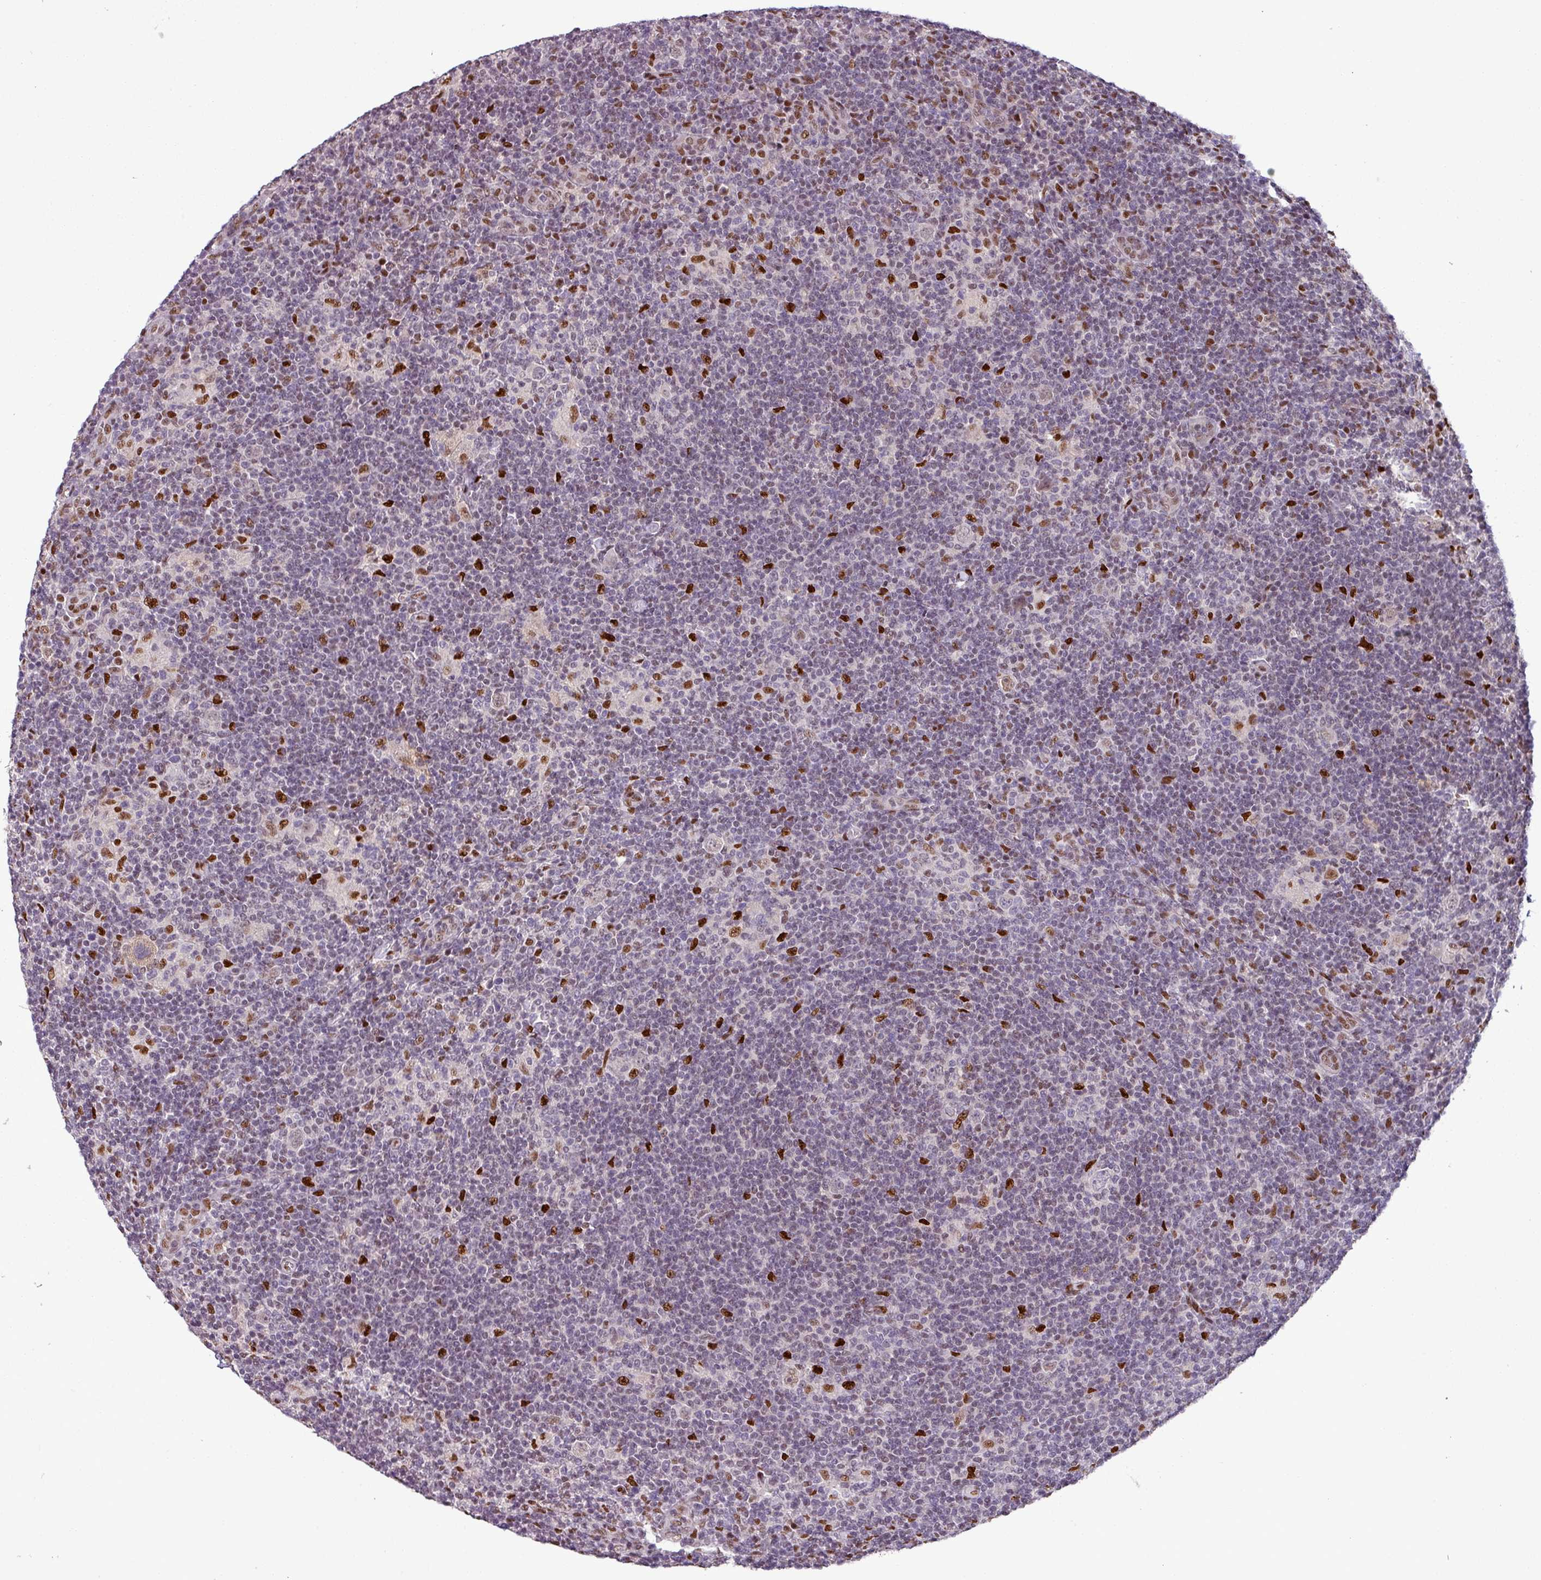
{"staining": {"intensity": "moderate", "quantity": "<25%", "location": "nuclear"}, "tissue": "lymphoma", "cell_type": "Tumor cells", "image_type": "cancer", "snomed": [{"axis": "morphology", "description": "Hodgkin's disease, NOS"}, {"axis": "topography", "description": "Lymph node"}], "caption": "IHC image of neoplastic tissue: human Hodgkin's disease stained using immunohistochemistry demonstrates low levels of moderate protein expression localized specifically in the nuclear of tumor cells, appearing as a nuclear brown color.", "gene": "IRF2BPL", "patient": {"sex": "female", "age": 57}}